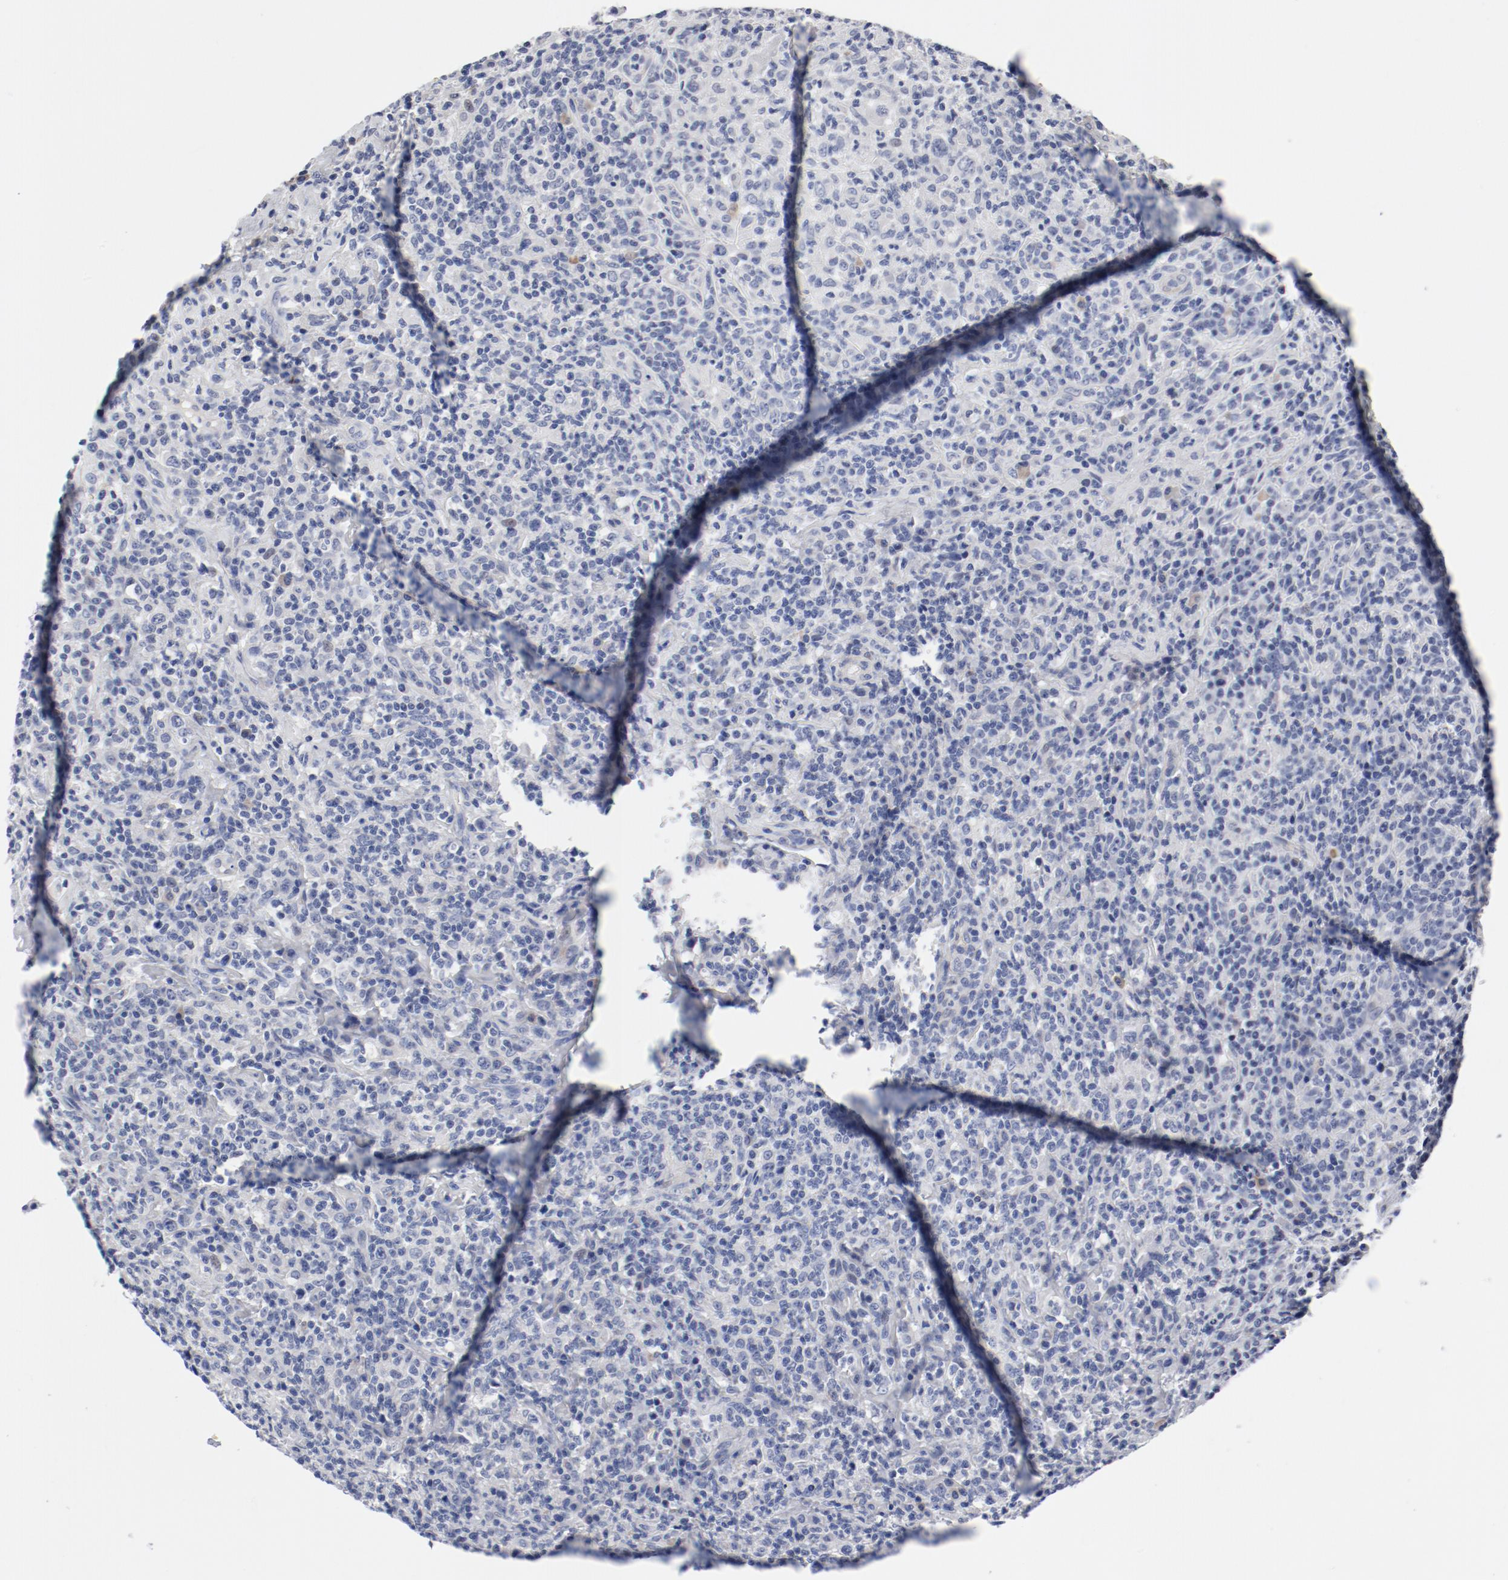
{"staining": {"intensity": "negative", "quantity": "none", "location": "none"}, "tissue": "lymphoma", "cell_type": "Tumor cells", "image_type": "cancer", "snomed": [{"axis": "morphology", "description": "Hodgkin's disease, NOS"}, {"axis": "topography", "description": "Lymph node"}], "caption": "Immunohistochemistry (IHC) of human lymphoma demonstrates no expression in tumor cells. (Stains: DAB (3,3'-diaminobenzidine) IHC with hematoxylin counter stain, Microscopy: brightfield microscopy at high magnification).", "gene": "KCNK13", "patient": {"sex": "male", "age": 65}}